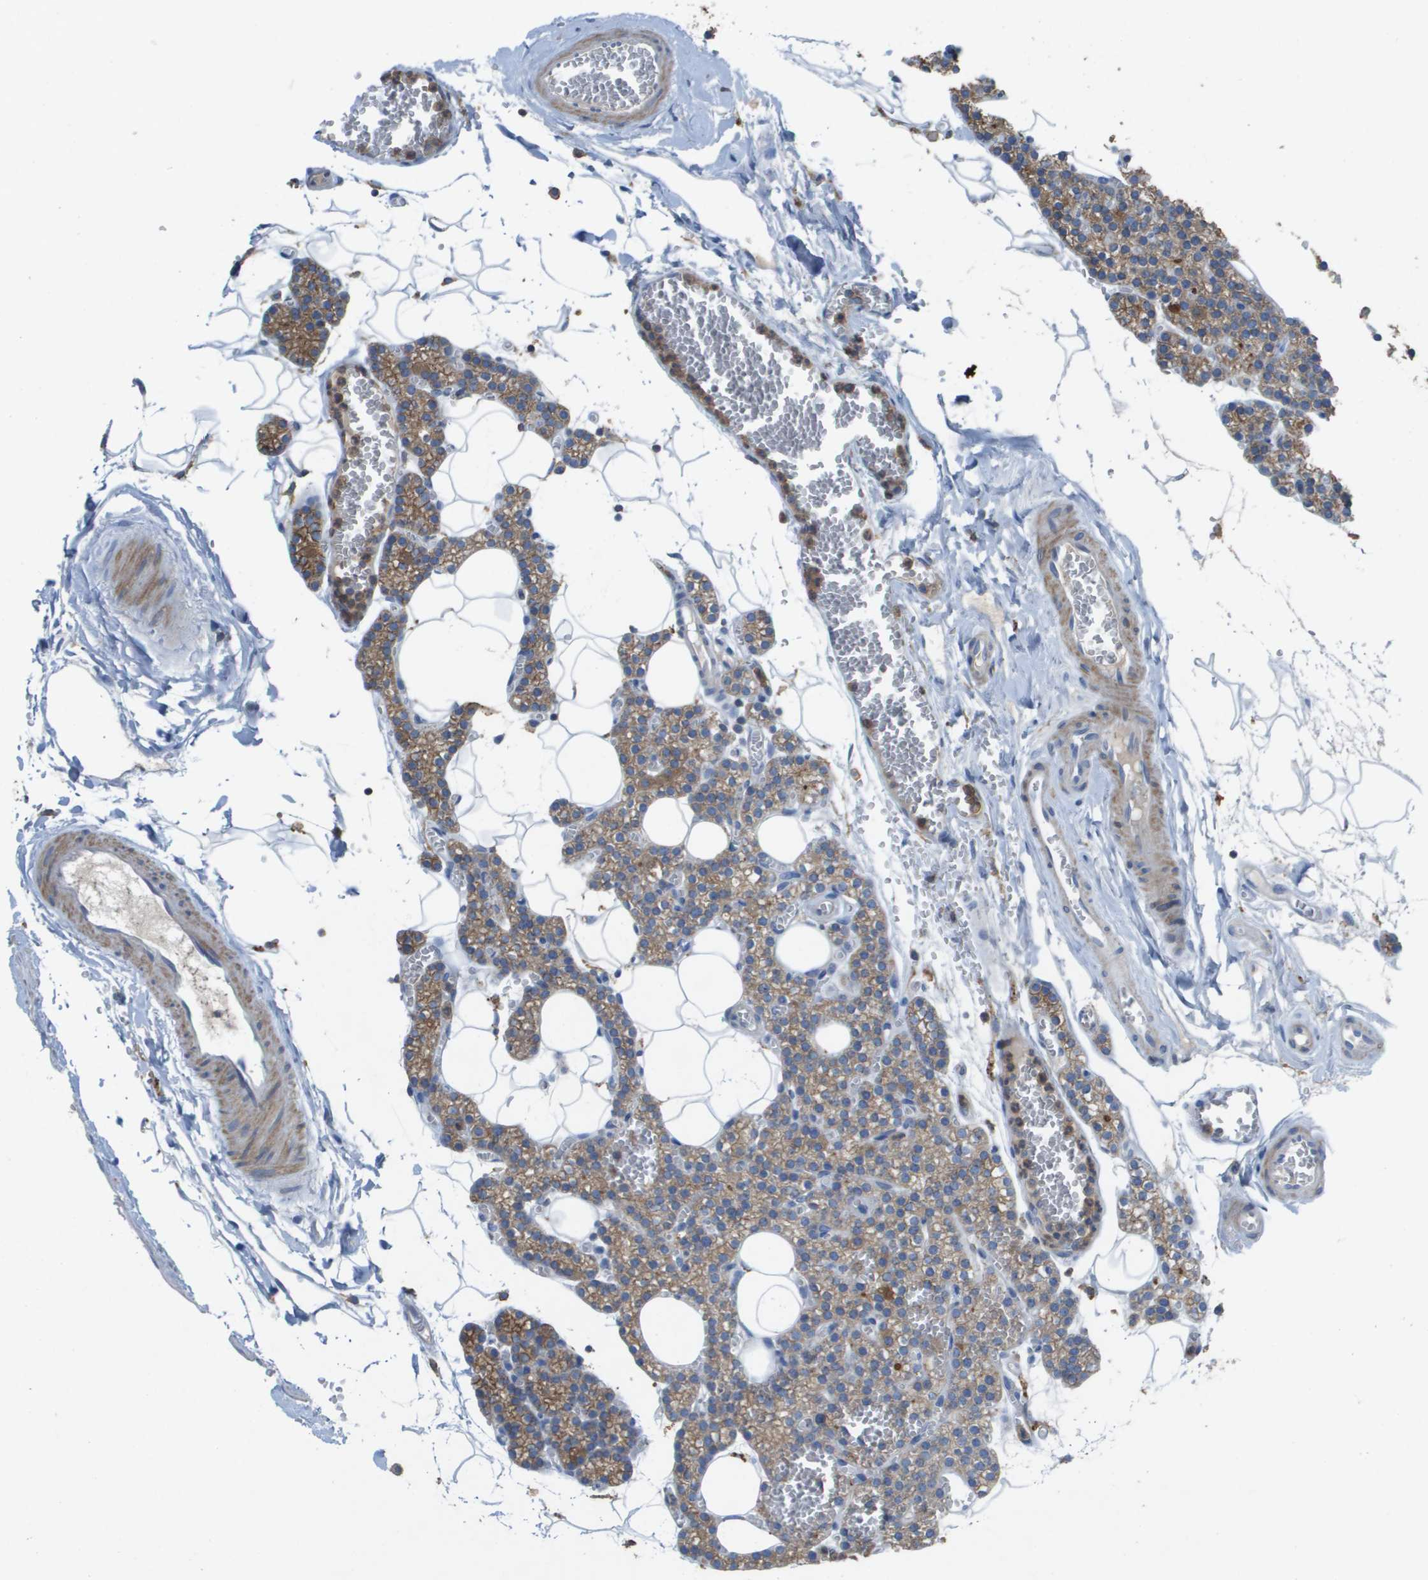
{"staining": {"intensity": "moderate", "quantity": ">75%", "location": "cytoplasmic/membranous"}, "tissue": "parathyroid gland", "cell_type": "Glandular cells", "image_type": "normal", "snomed": [{"axis": "morphology", "description": "Normal tissue, NOS"}, {"axis": "morphology", "description": "Adenoma, NOS"}, {"axis": "topography", "description": "Parathyroid gland"}], "caption": "The image shows a brown stain indicating the presence of a protein in the cytoplasmic/membranous of glandular cells in parathyroid gland.", "gene": "CLCA4", "patient": {"sex": "female", "age": 58}}